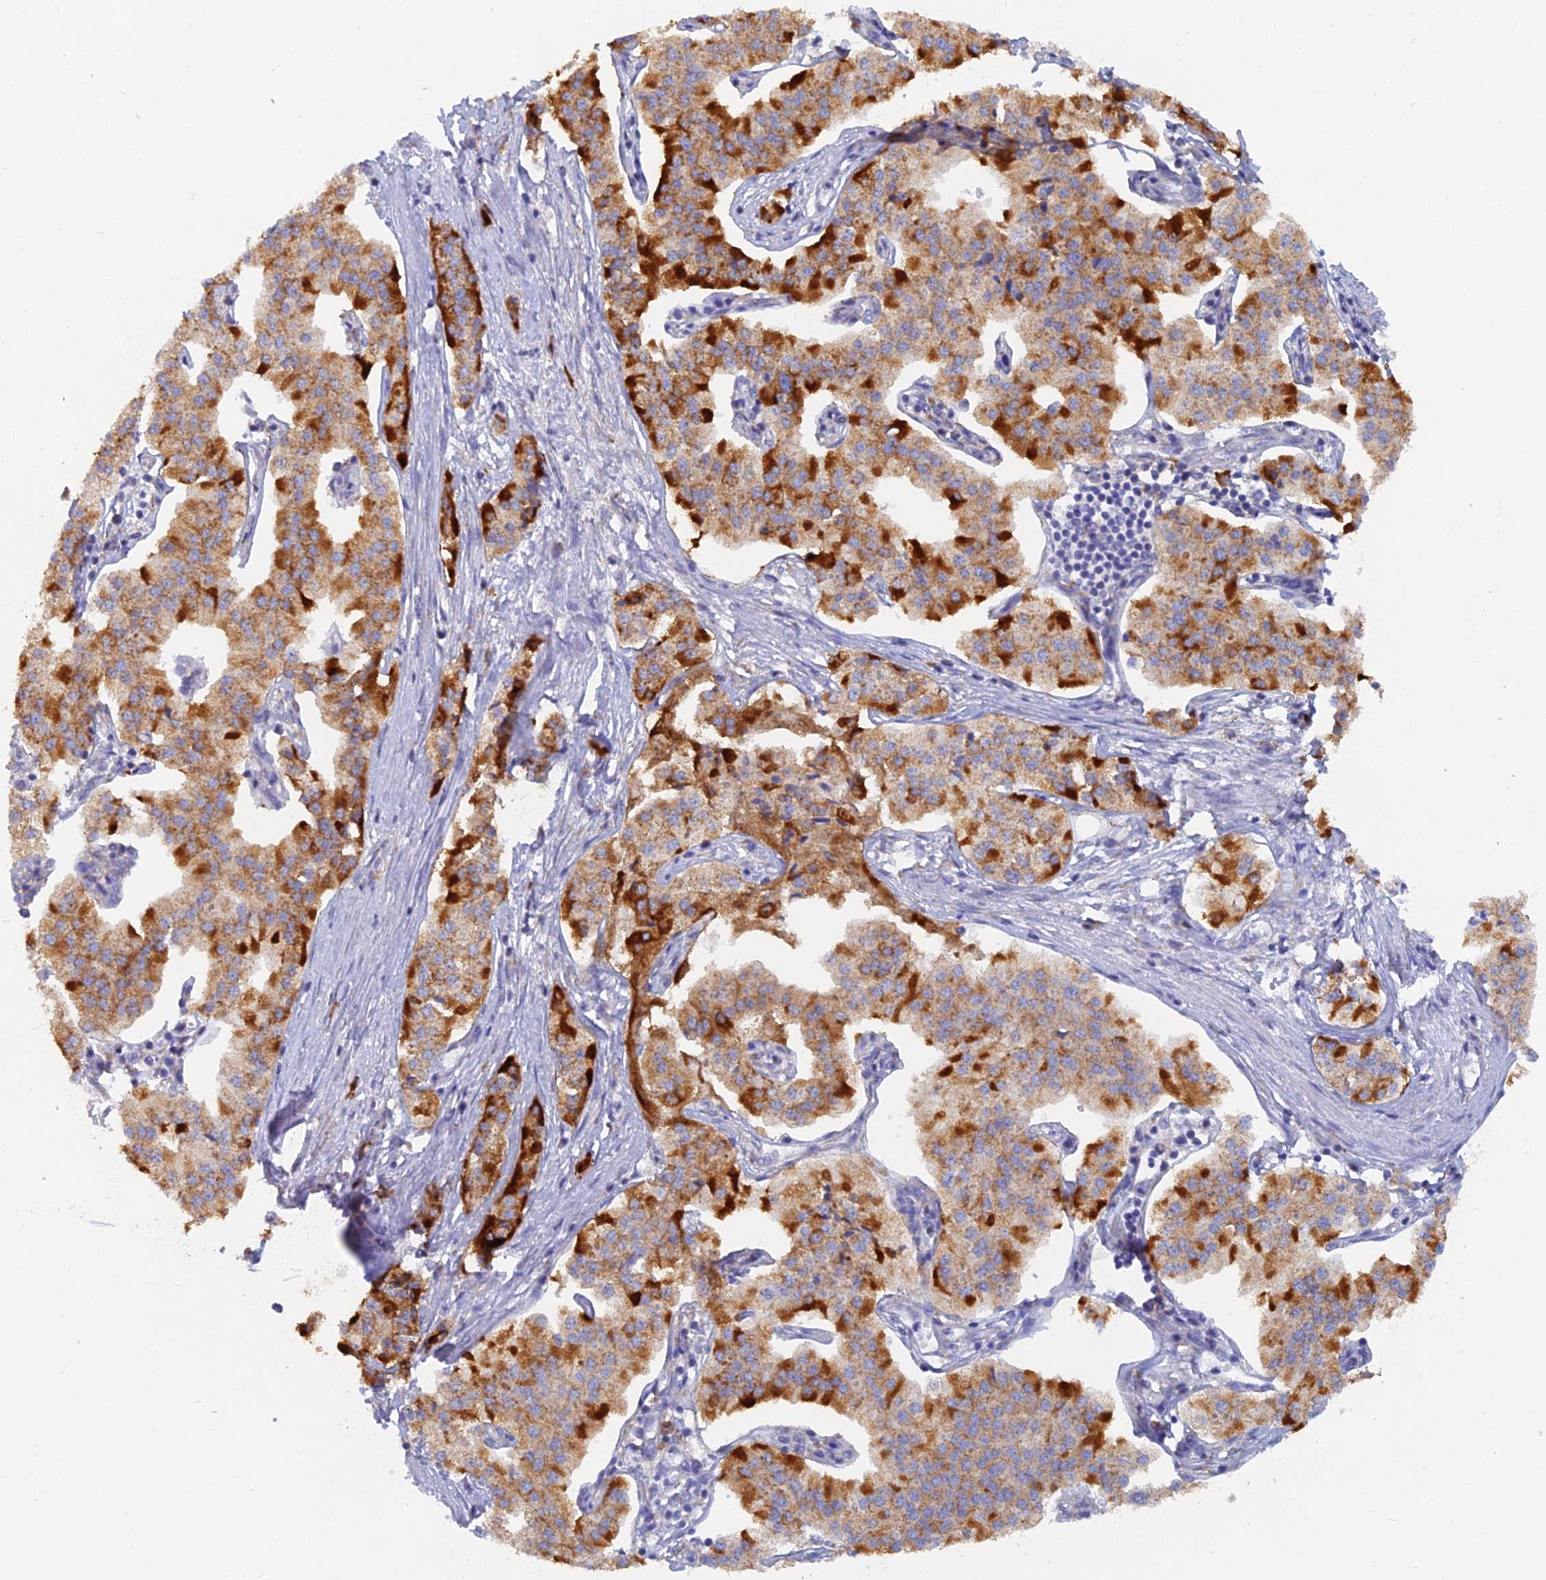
{"staining": {"intensity": "strong", "quantity": ">75%", "location": "cytoplasmic/membranous"}, "tissue": "pancreatic cancer", "cell_type": "Tumor cells", "image_type": "cancer", "snomed": [{"axis": "morphology", "description": "Adenocarcinoma, NOS"}, {"axis": "topography", "description": "Pancreas"}], "caption": "Immunohistochemistry of pancreatic adenocarcinoma displays high levels of strong cytoplasmic/membranous expression in approximately >75% of tumor cells.", "gene": "WDR35", "patient": {"sex": "female", "age": 50}}